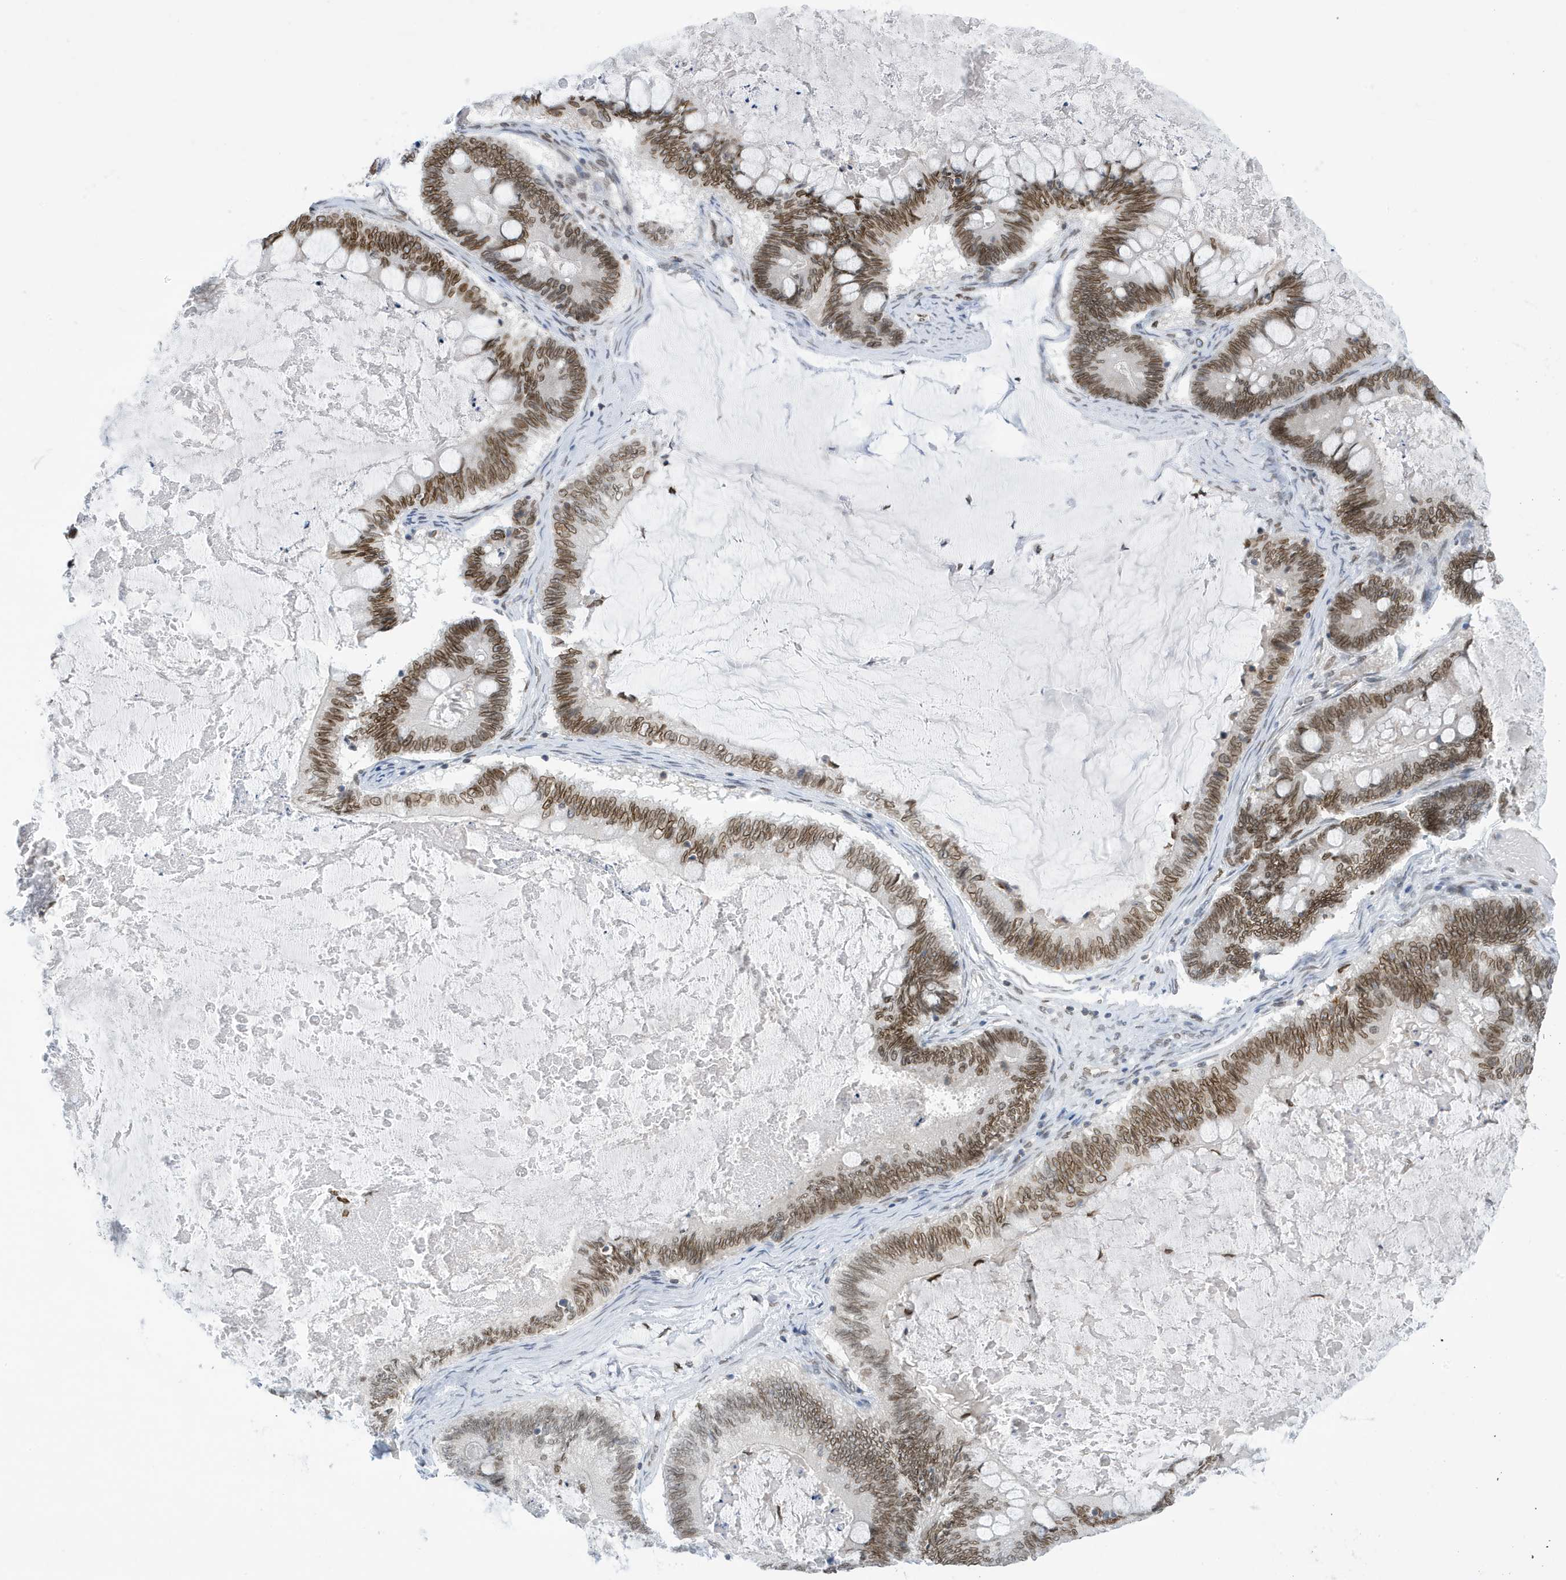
{"staining": {"intensity": "moderate", "quantity": ">75%", "location": "cytoplasmic/membranous,nuclear"}, "tissue": "ovarian cancer", "cell_type": "Tumor cells", "image_type": "cancer", "snomed": [{"axis": "morphology", "description": "Cystadenocarcinoma, mucinous, NOS"}, {"axis": "topography", "description": "Ovary"}], "caption": "Brown immunohistochemical staining in ovarian cancer (mucinous cystadenocarcinoma) exhibits moderate cytoplasmic/membranous and nuclear expression in about >75% of tumor cells.", "gene": "PCYT1A", "patient": {"sex": "female", "age": 61}}